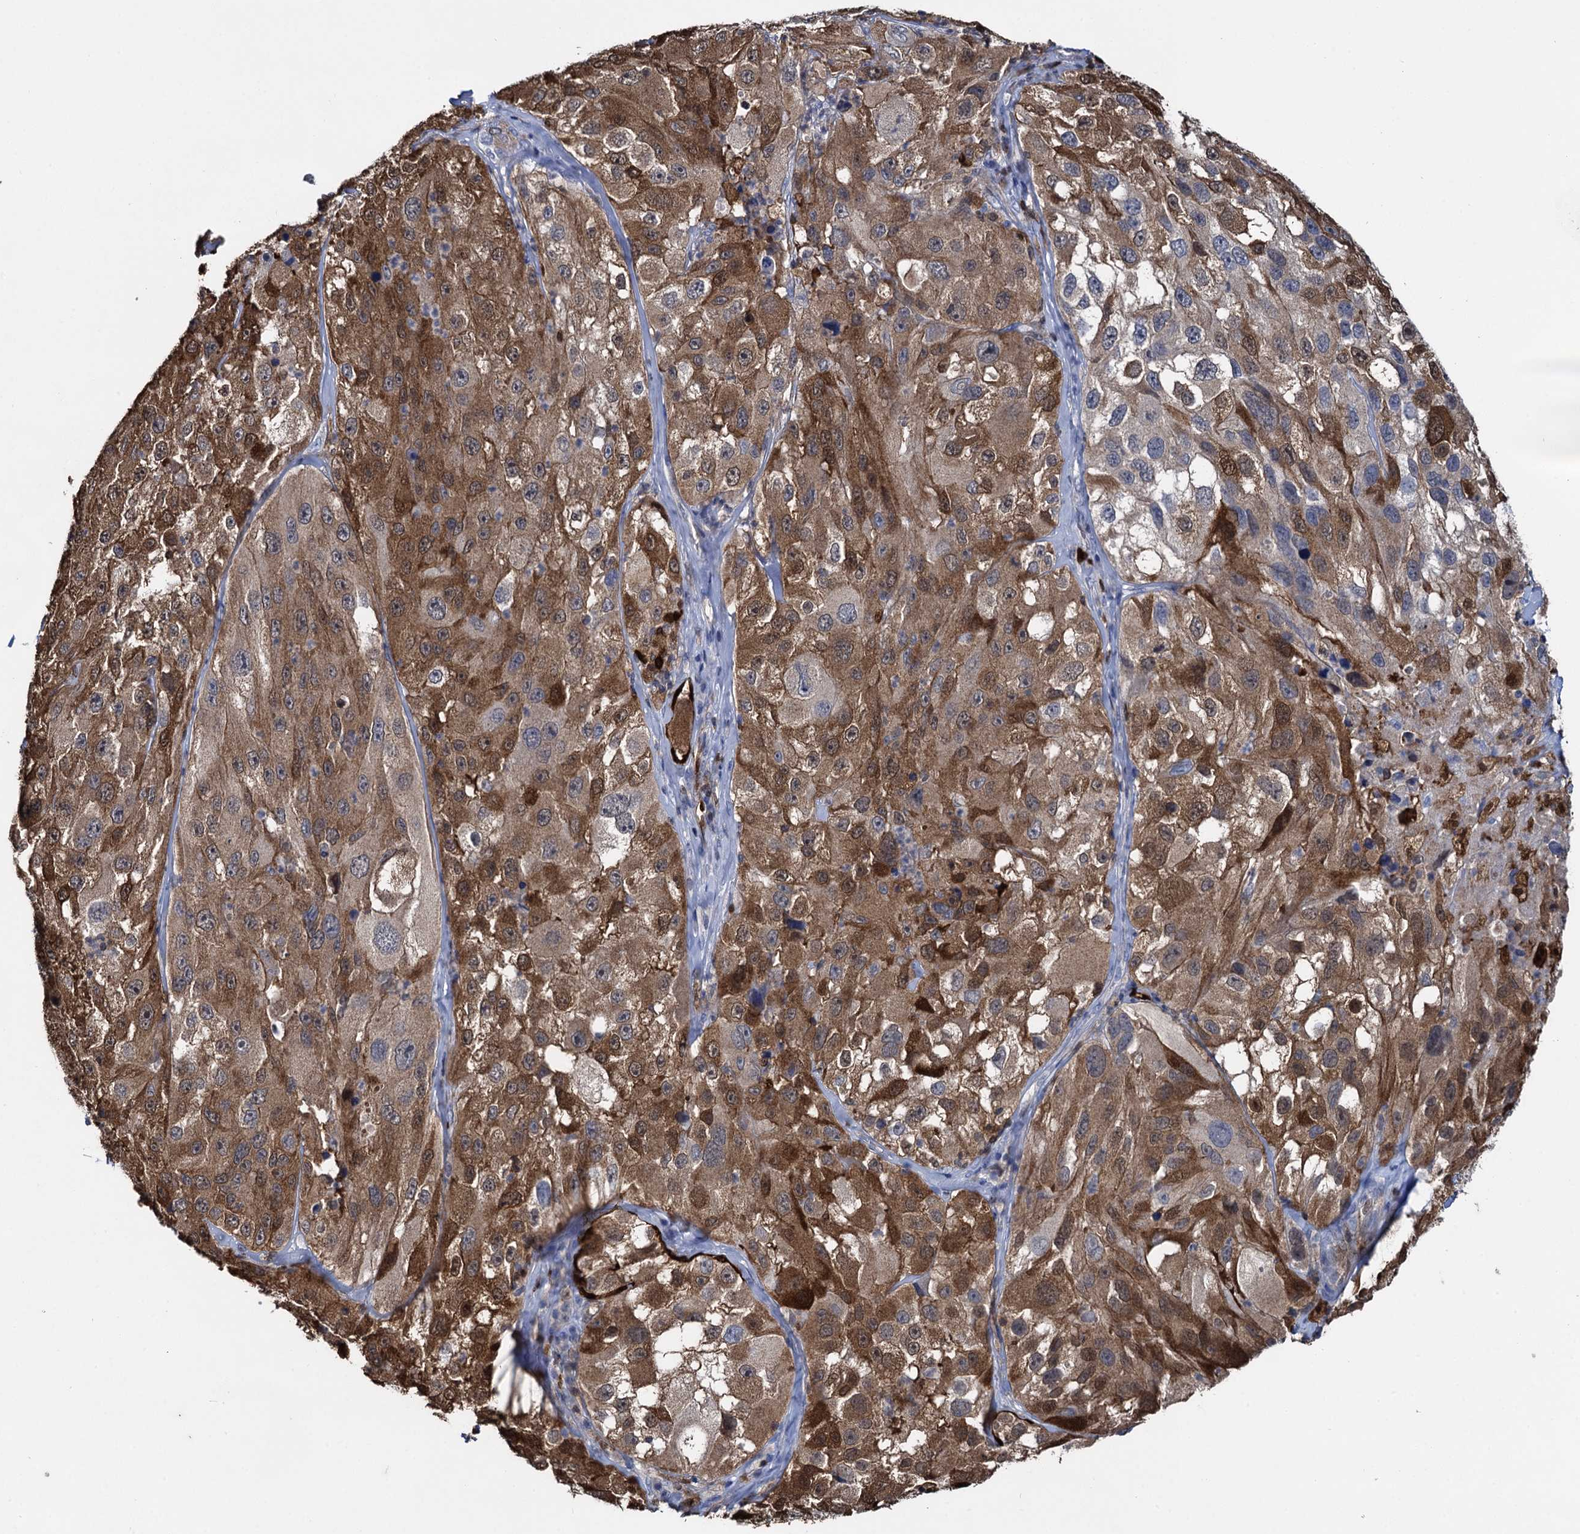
{"staining": {"intensity": "moderate", "quantity": ">75%", "location": "cytoplasmic/membranous"}, "tissue": "melanoma", "cell_type": "Tumor cells", "image_type": "cancer", "snomed": [{"axis": "morphology", "description": "Malignant melanoma, Metastatic site"}, {"axis": "topography", "description": "Lymph node"}], "caption": "Malignant melanoma (metastatic site) stained with DAB (3,3'-diaminobenzidine) IHC shows medium levels of moderate cytoplasmic/membranous staining in about >75% of tumor cells.", "gene": "FABP5", "patient": {"sex": "male", "age": 62}}